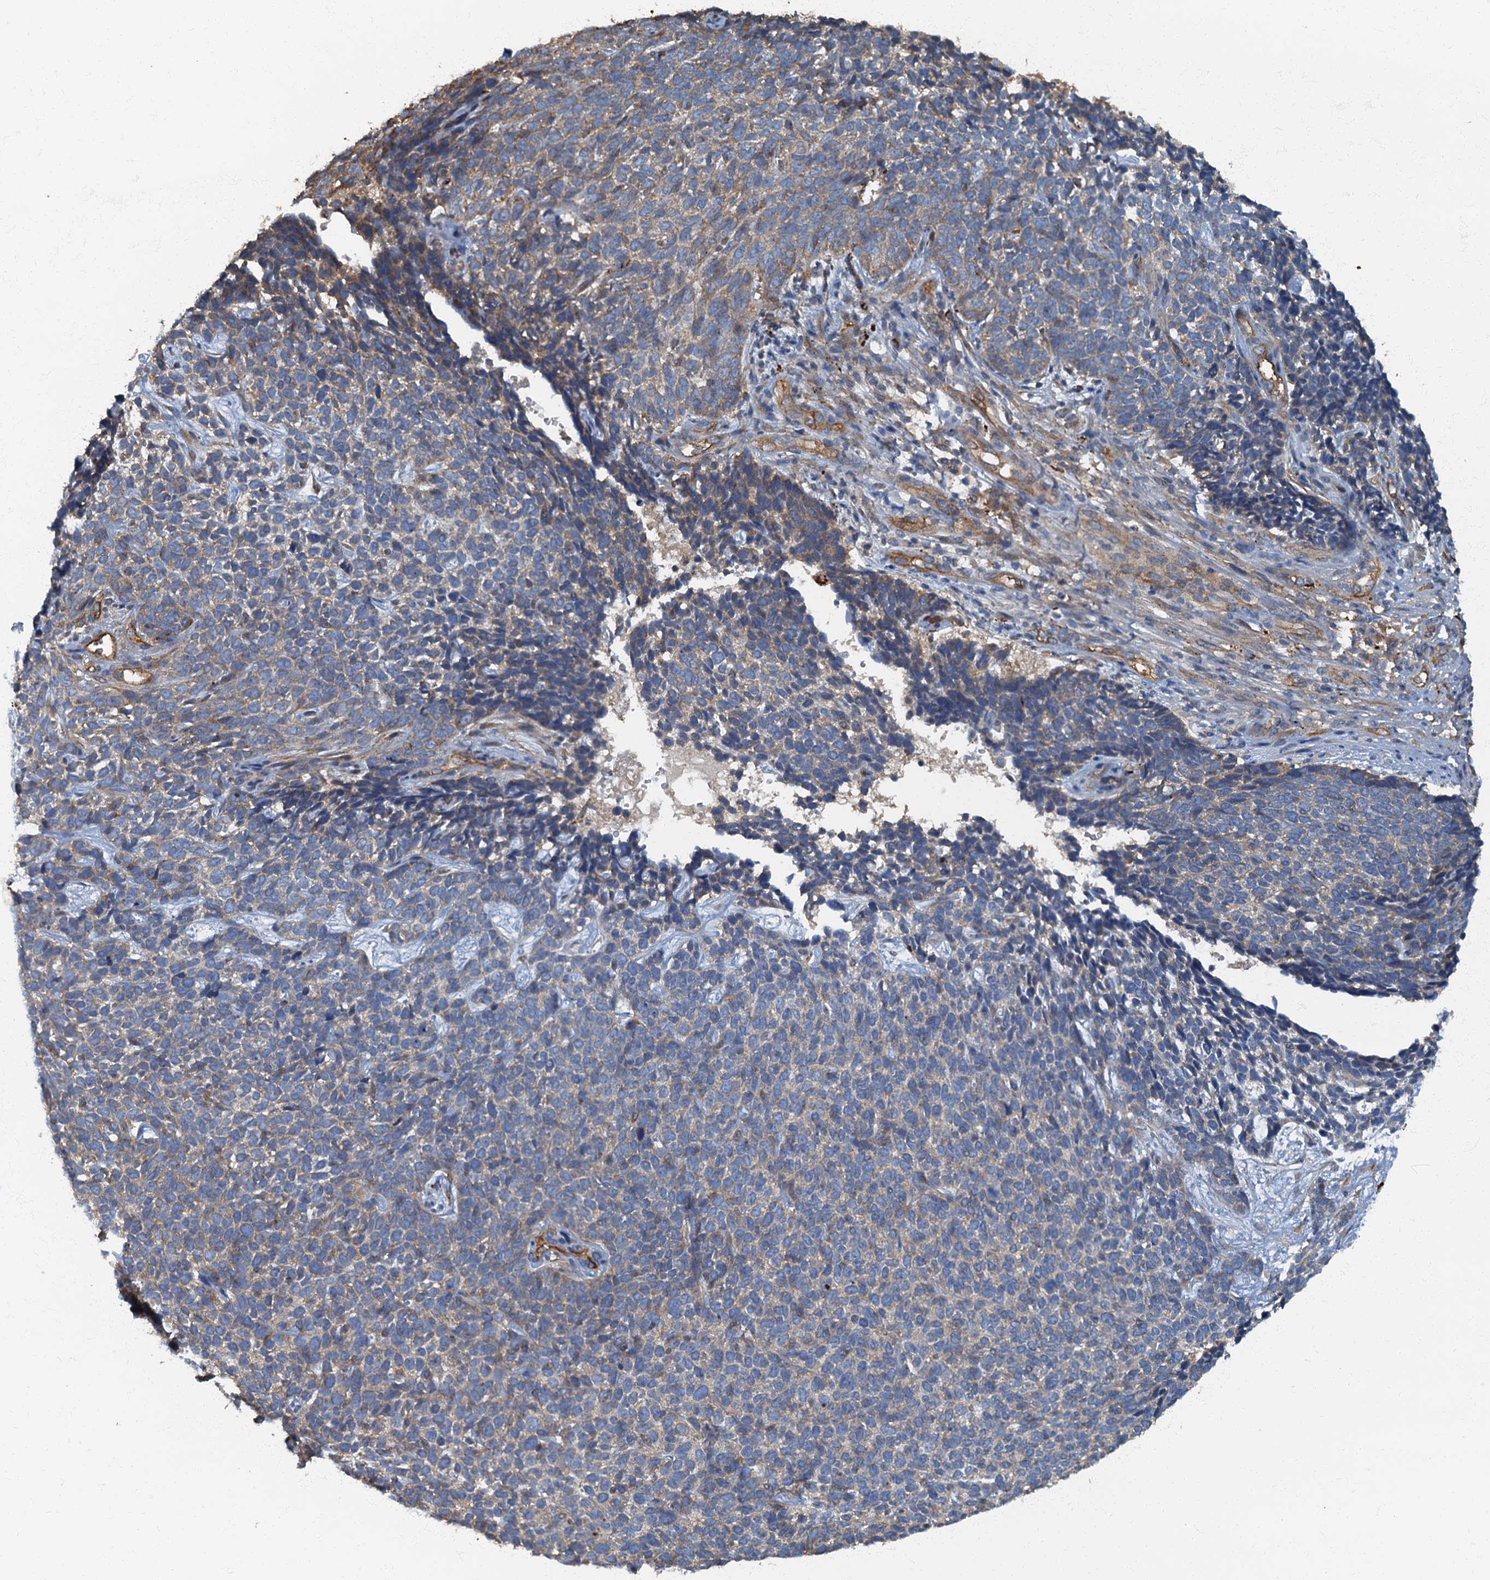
{"staining": {"intensity": "weak", "quantity": "25%-75%", "location": "cytoplasmic/membranous"}, "tissue": "skin cancer", "cell_type": "Tumor cells", "image_type": "cancer", "snomed": [{"axis": "morphology", "description": "Basal cell carcinoma"}, {"axis": "topography", "description": "Skin"}], "caption": "This histopathology image displays immunohistochemistry (IHC) staining of human skin basal cell carcinoma, with low weak cytoplasmic/membranous positivity in approximately 25%-75% of tumor cells.", "gene": "ARL11", "patient": {"sex": "female", "age": 84}}